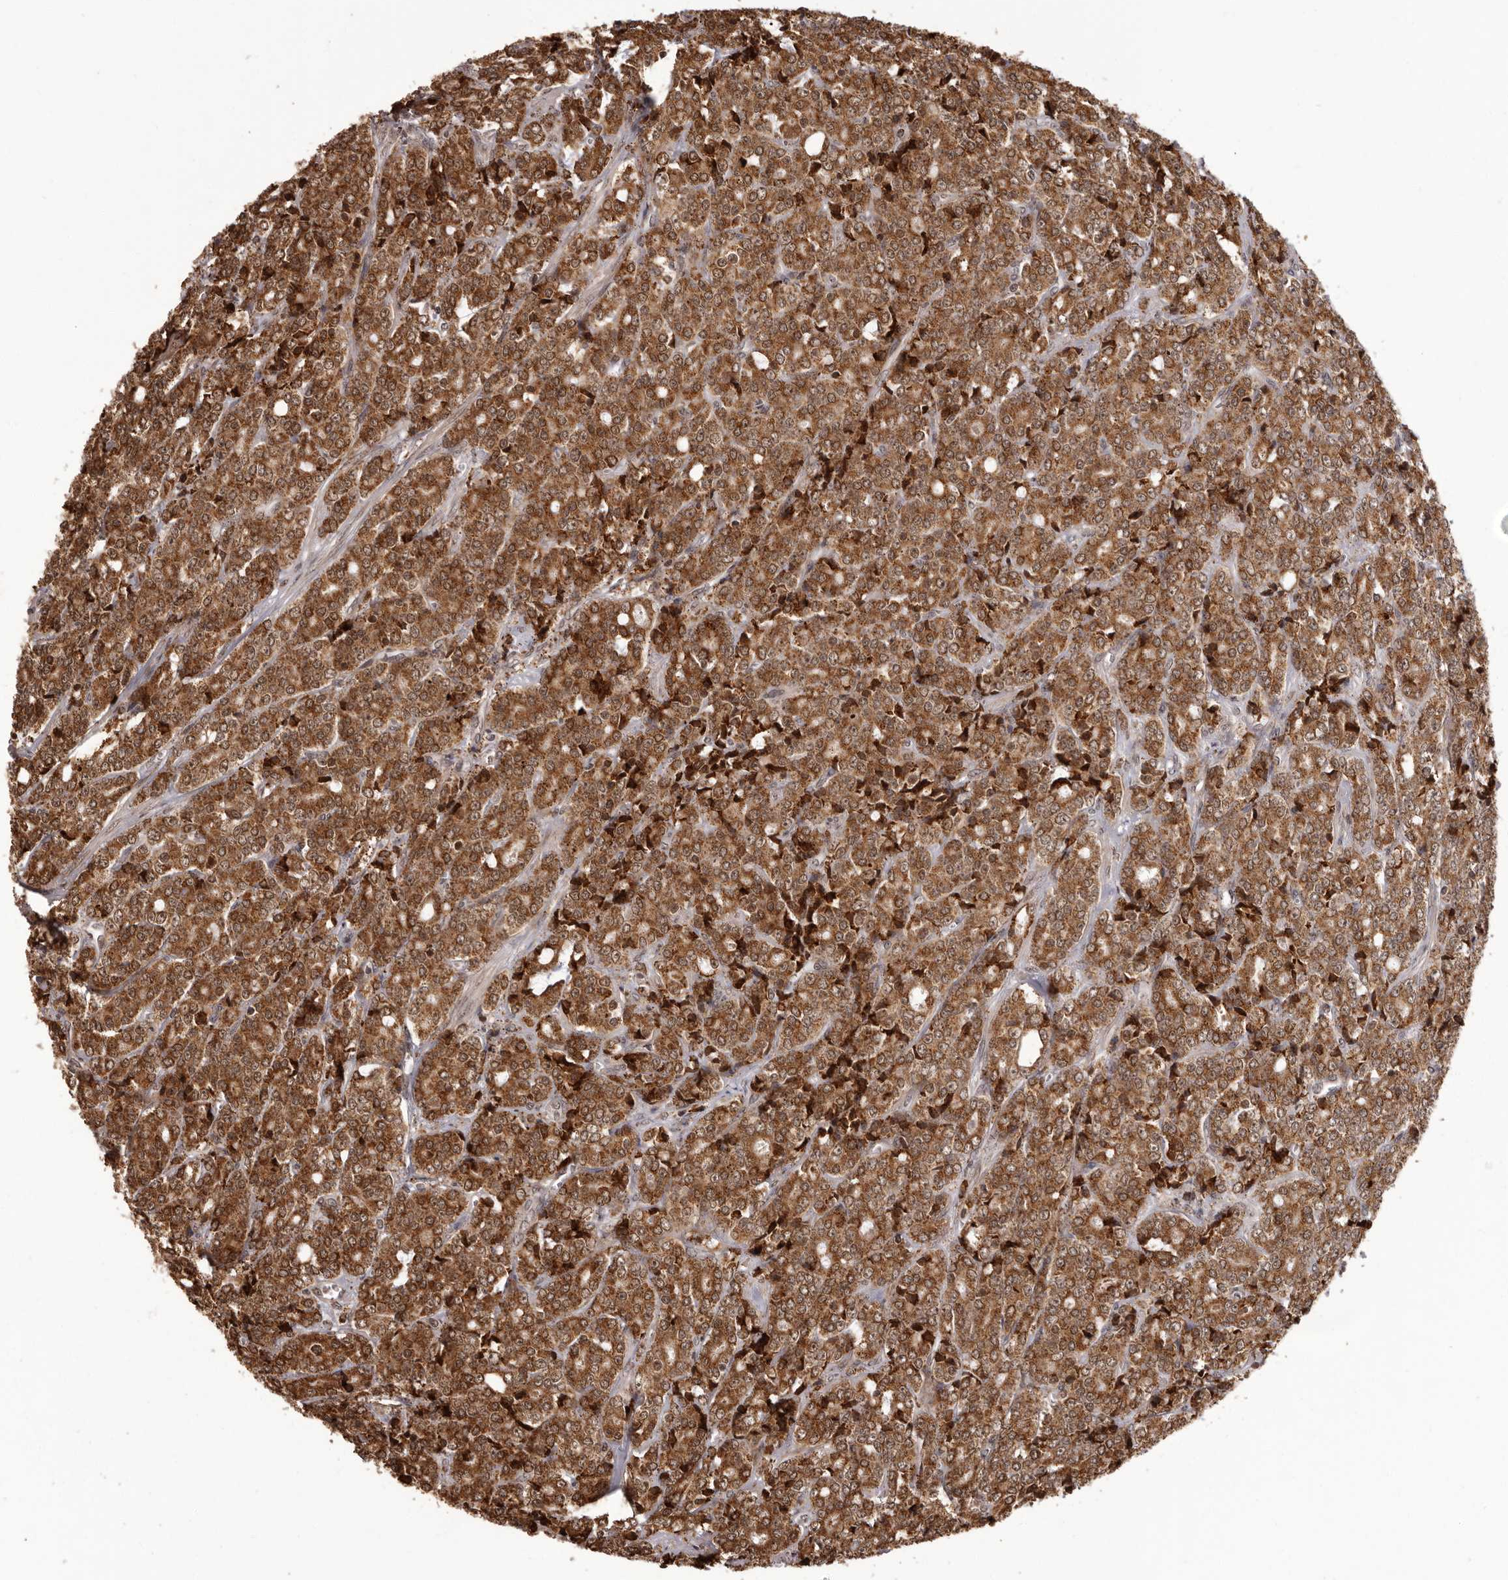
{"staining": {"intensity": "strong", "quantity": ">75%", "location": "cytoplasmic/membranous,nuclear"}, "tissue": "prostate cancer", "cell_type": "Tumor cells", "image_type": "cancer", "snomed": [{"axis": "morphology", "description": "Adenocarcinoma, High grade"}, {"axis": "topography", "description": "Prostate"}], "caption": "A brown stain highlights strong cytoplasmic/membranous and nuclear positivity of a protein in human prostate high-grade adenocarcinoma tumor cells. (DAB = brown stain, brightfield microscopy at high magnification).", "gene": "IL32", "patient": {"sex": "male", "age": 62}}